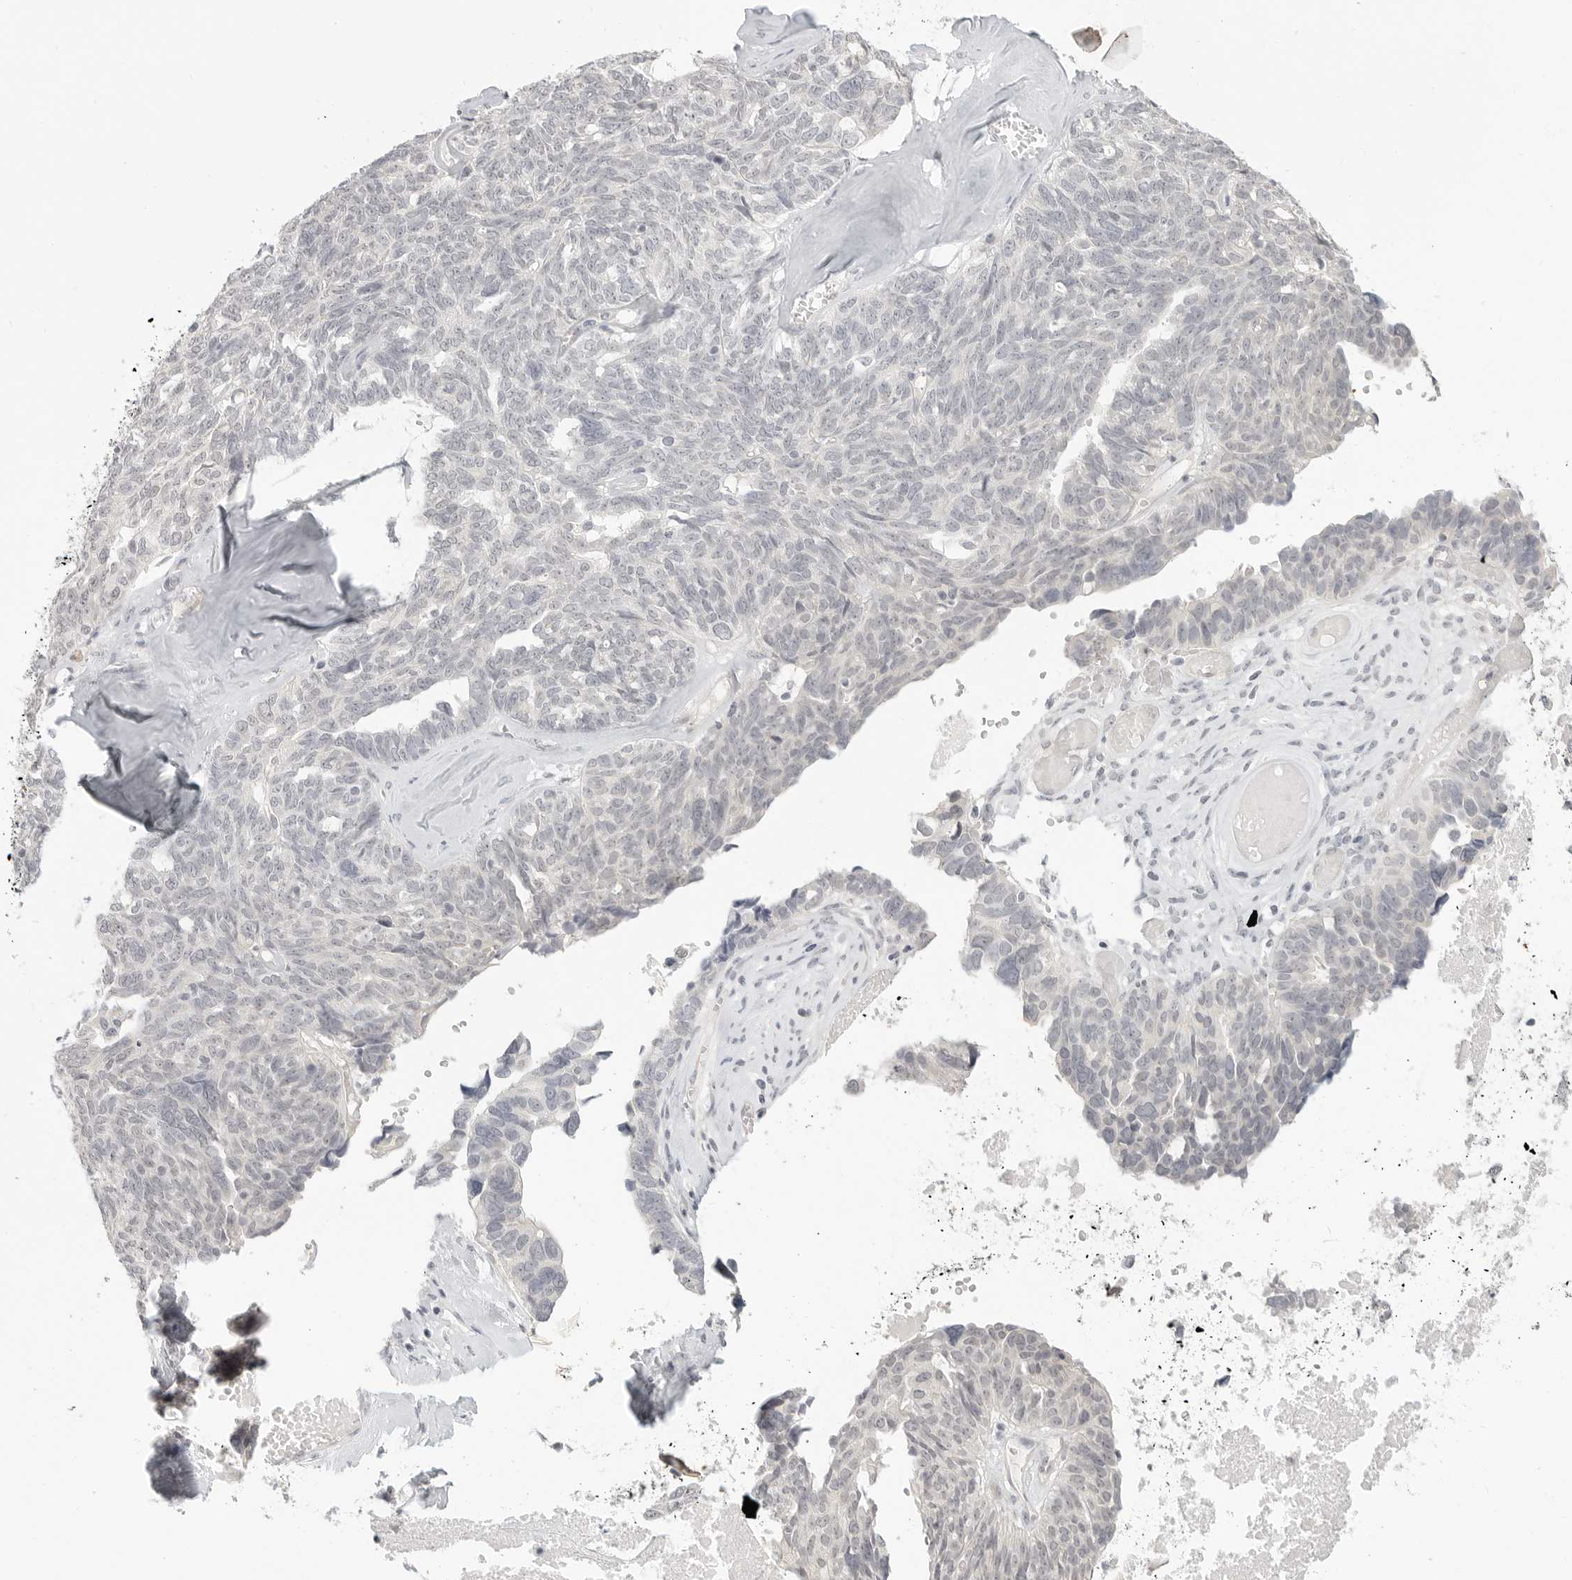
{"staining": {"intensity": "negative", "quantity": "none", "location": "none"}, "tissue": "ovarian cancer", "cell_type": "Tumor cells", "image_type": "cancer", "snomed": [{"axis": "morphology", "description": "Cystadenocarcinoma, serous, NOS"}, {"axis": "topography", "description": "Ovary"}], "caption": "Serous cystadenocarcinoma (ovarian) was stained to show a protein in brown. There is no significant positivity in tumor cells.", "gene": "KLK11", "patient": {"sex": "female", "age": 79}}